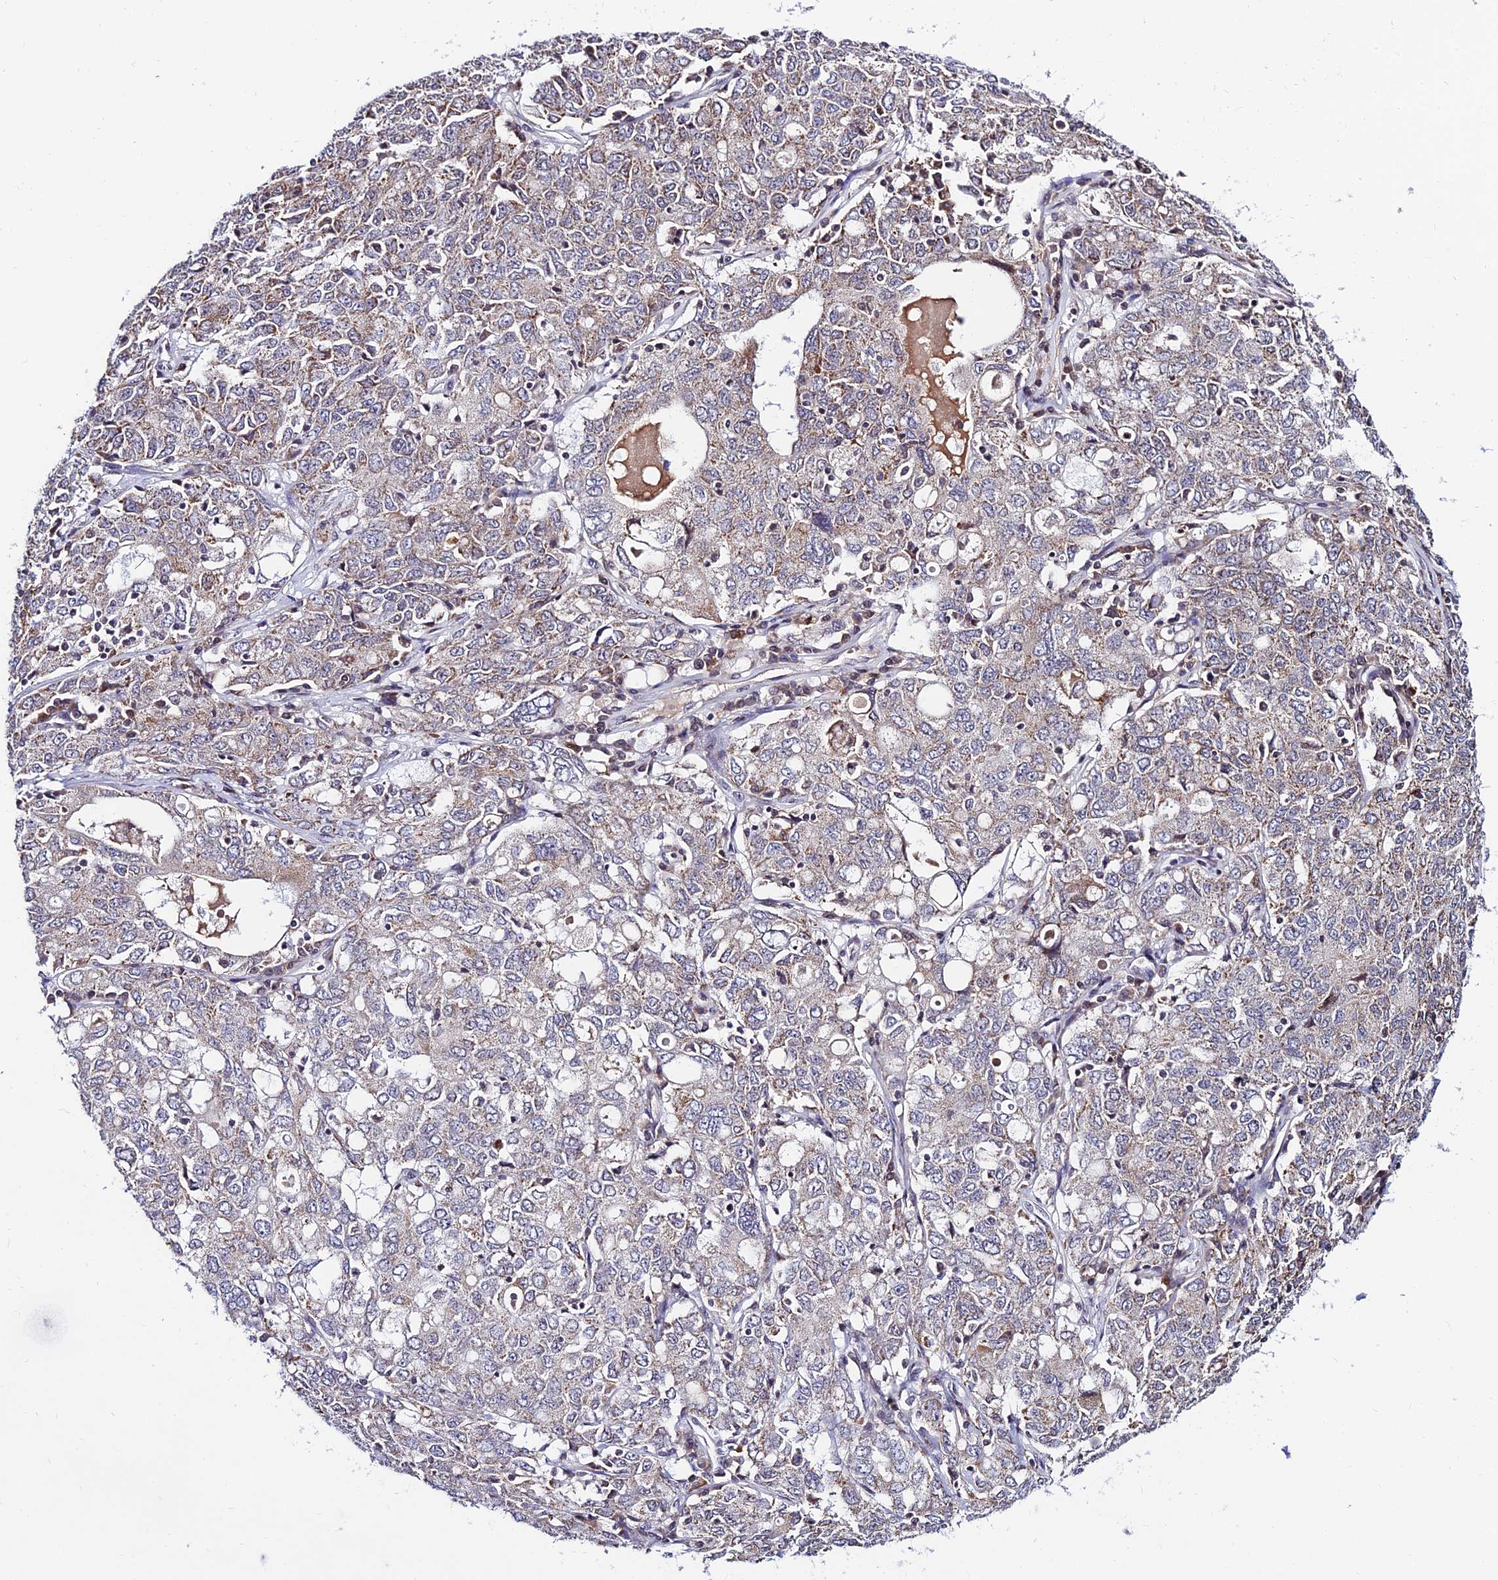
{"staining": {"intensity": "weak", "quantity": "<25%", "location": "cytoplasmic/membranous"}, "tissue": "ovarian cancer", "cell_type": "Tumor cells", "image_type": "cancer", "snomed": [{"axis": "morphology", "description": "Carcinoma, endometroid"}, {"axis": "topography", "description": "Ovary"}], "caption": "Tumor cells are negative for brown protein staining in ovarian endometroid carcinoma.", "gene": "CDNF", "patient": {"sex": "female", "age": 62}}